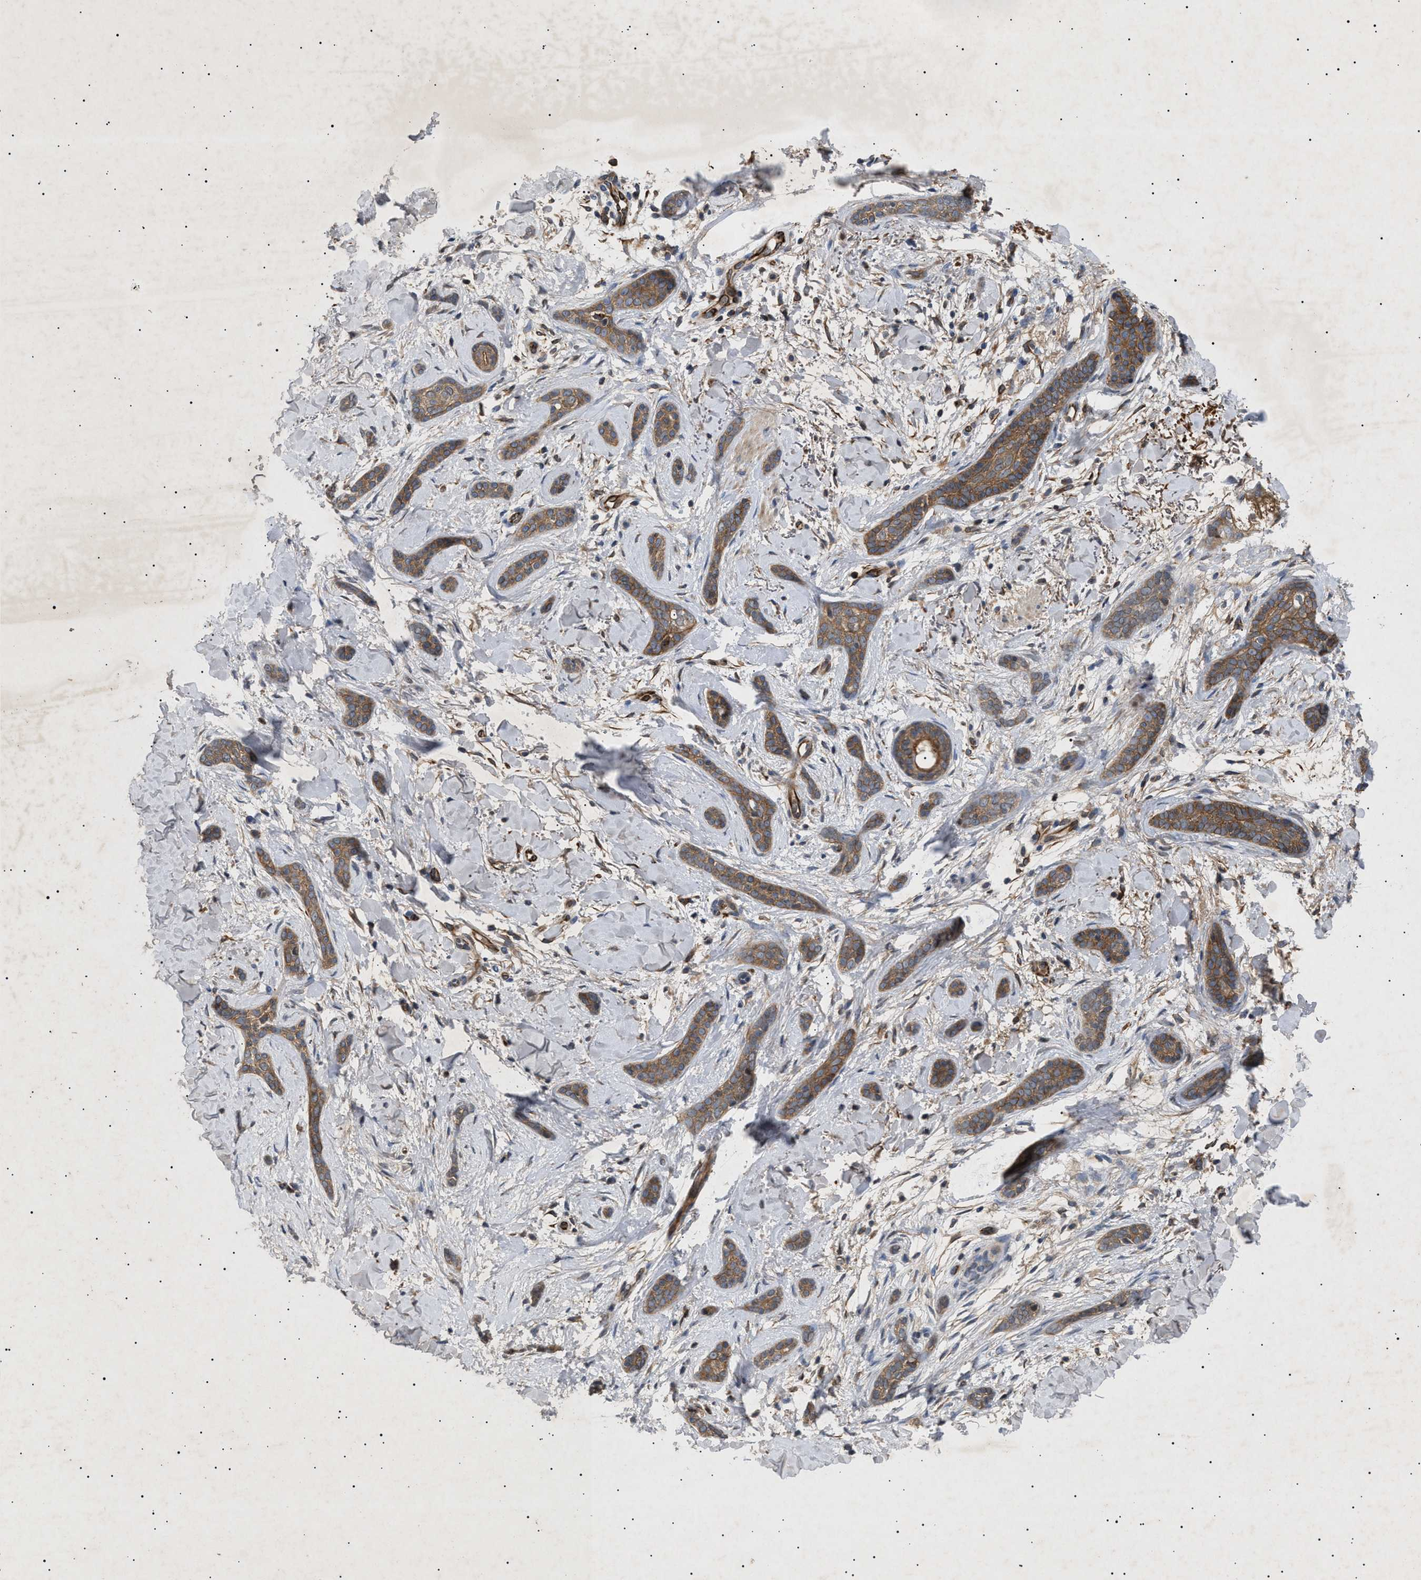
{"staining": {"intensity": "moderate", "quantity": "25%-75%", "location": "cytoplasmic/membranous"}, "tissue": "skin cancer", "cell_type": "Tumor cells", "image_type": "cancer", "snomed": [{"axis": "morphology", "description": "Basal cell carcinoma"}, {"axis": "morphology", "description": "Adnexal tumor, benign"}, {"axis": "topography", "description": "Skin"}], "caption": "A brown stain highlights moderate cytoplasmic/membranous positivity of a protein in skin cancer tumor cells. Using DAB (3,3'-diaminobenzidine) (brown) and hematoxylin (blue) stains, captured at high magnification using brightfield microscopy.", "gene": "SIRT5", "patient": {"sex": "female", "age": 42}}